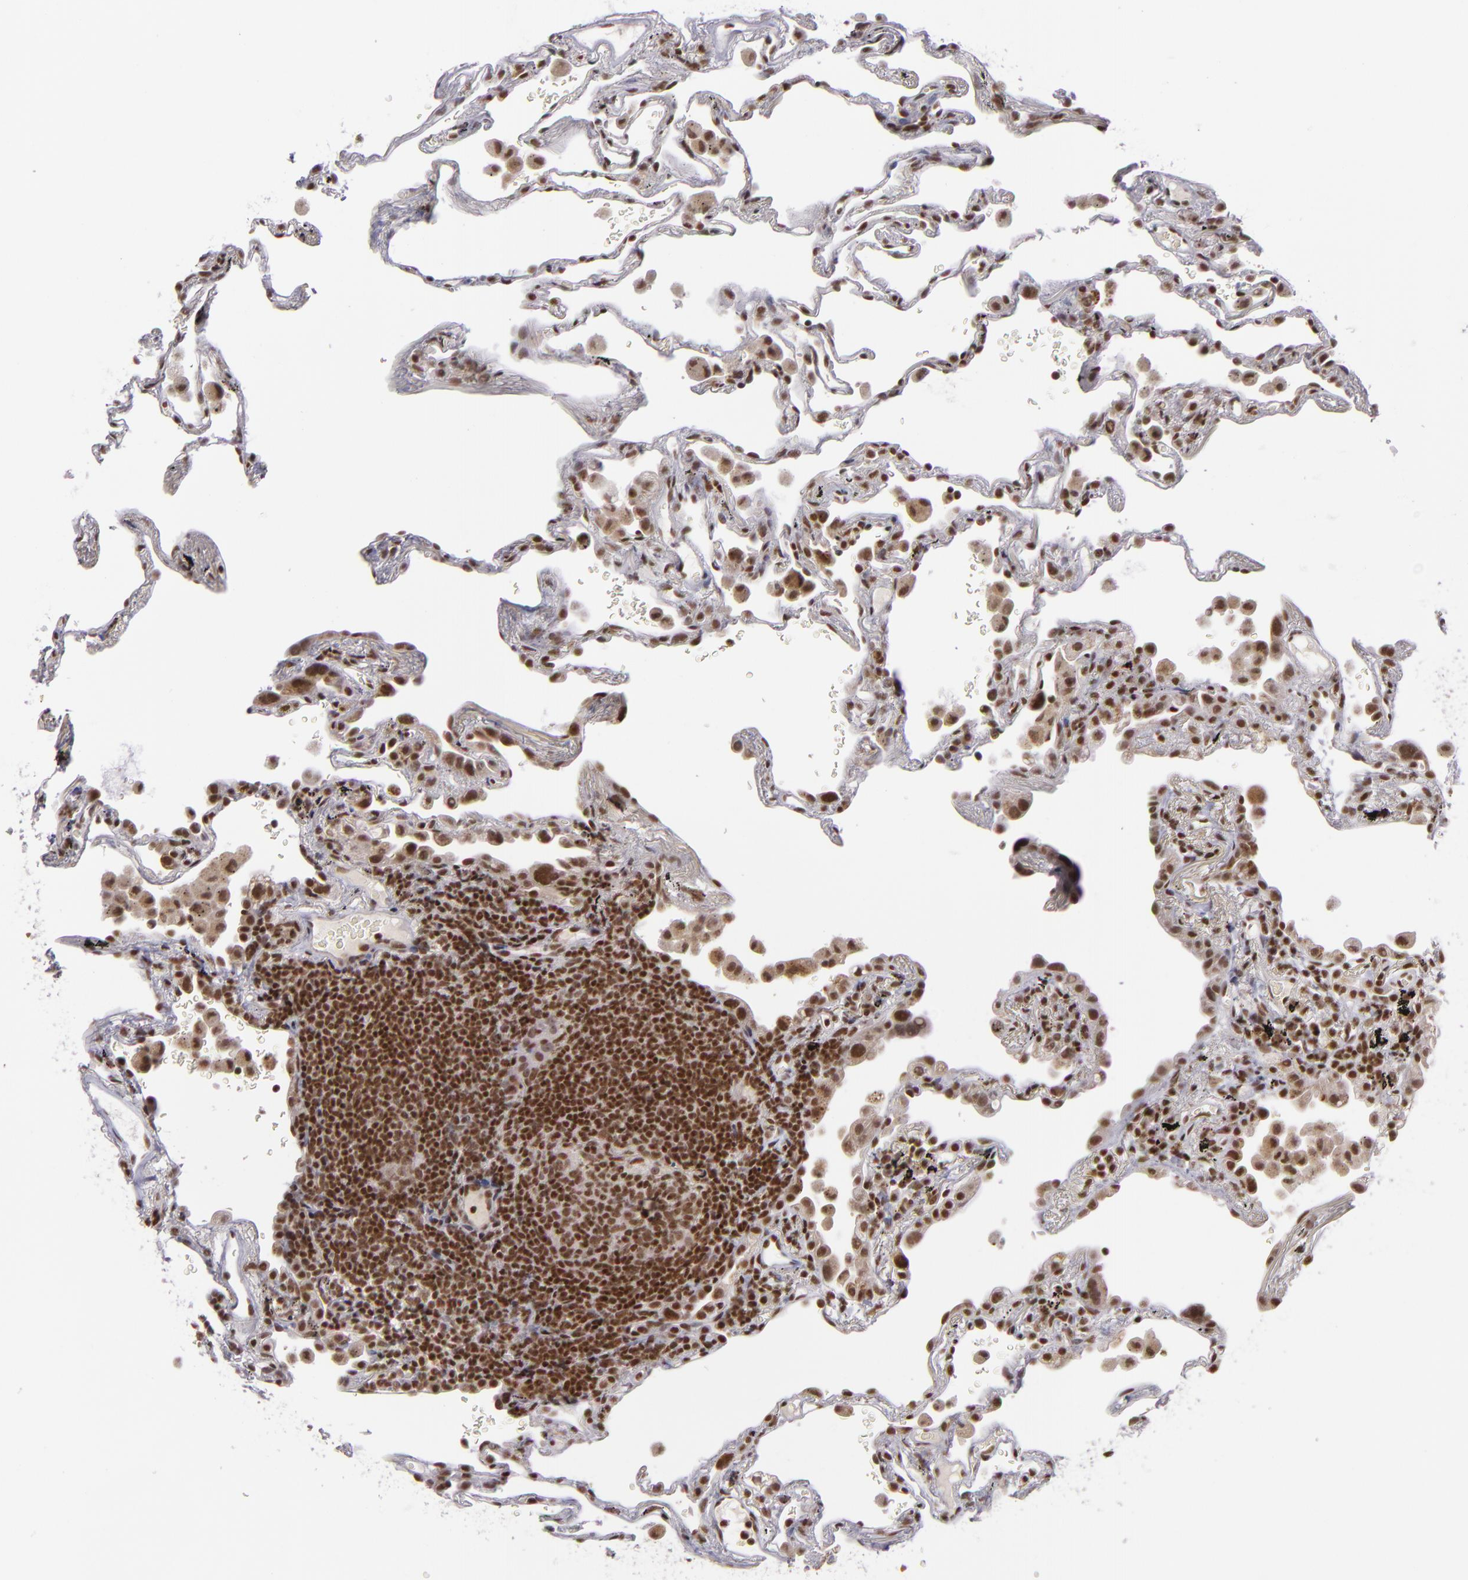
{"staining": {"intensity": "weak", "quantity": "25%-75%", "location": "nuclear"}, "tissue": "lung", "cell_type": "Alveolar cells", "image_type": "normal", "snomed": [{"axis": "morphology", "description": "Normal tissue, NOS"}, {"axis": "morphology", "description": "Inflammation, NOS"}, {"axis": "topography", "description": "Lung"}], "caption": "Unremarkable lung exhibits weak nuclear expression in about 25%-75% of alveolar cells.", "gene": "ZFX", "patient": {"sex": "male", "age": 69}}